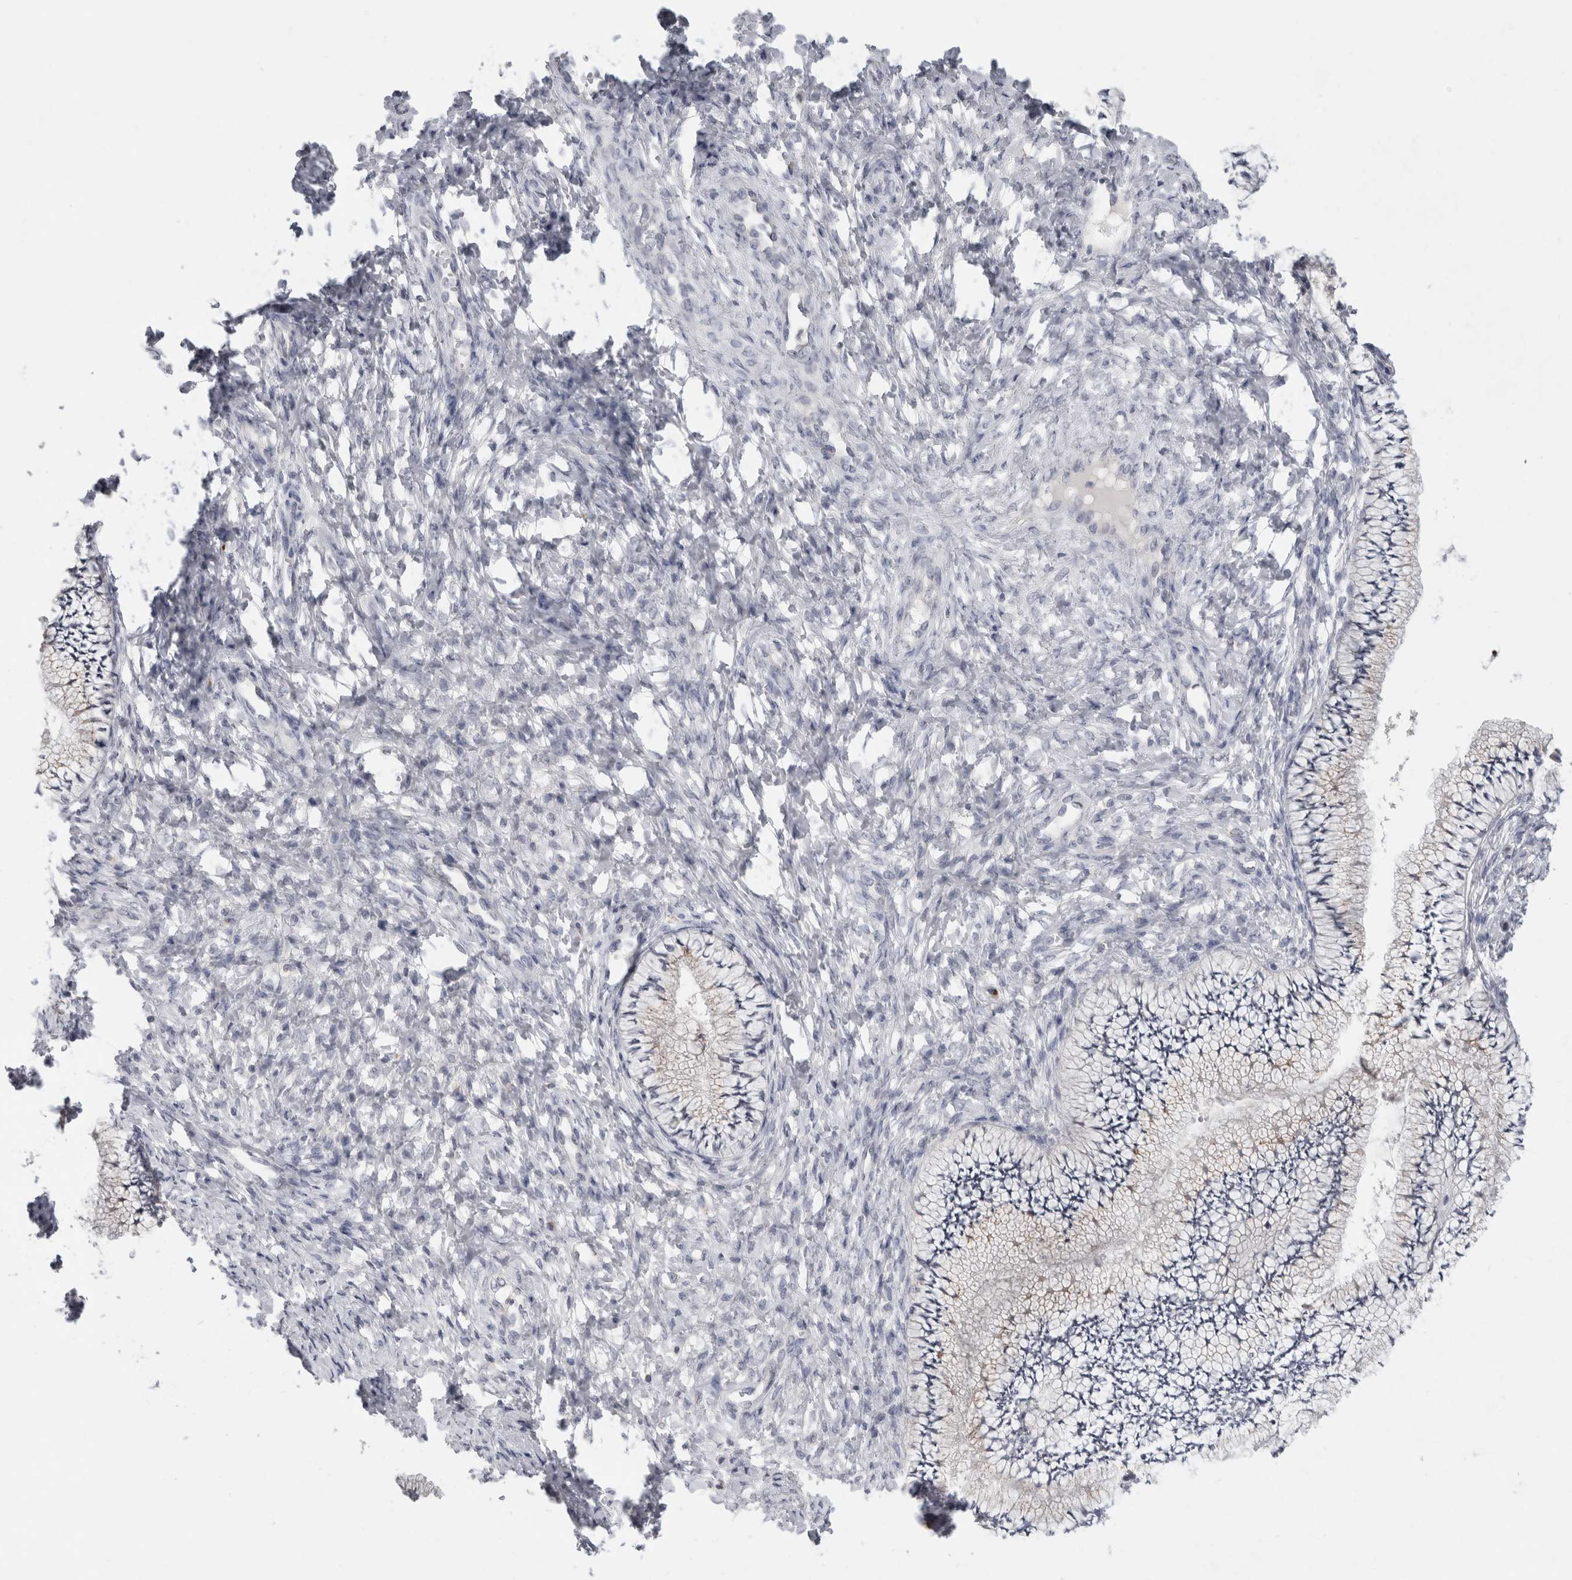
{"staining": {"intensity": "moderate", "quantity": "<25%", "location": "cytoplasmic/membranous"}, "tissue": "cervix", "cell_type": "Glandular cells", "image_type": "normal", "snomed": [{"axis": "morphology", "description": "Normal tissue, NOS"}, {"axis": "topography", "description": "Cervix"}], "caption": "A low amount of moderate cytoplasmic/membranous expression is present in approximately <25% of glandular cells in normal cervix.", "gene": "MGAT1", "patient": {"sex": "female", "age": 36}}